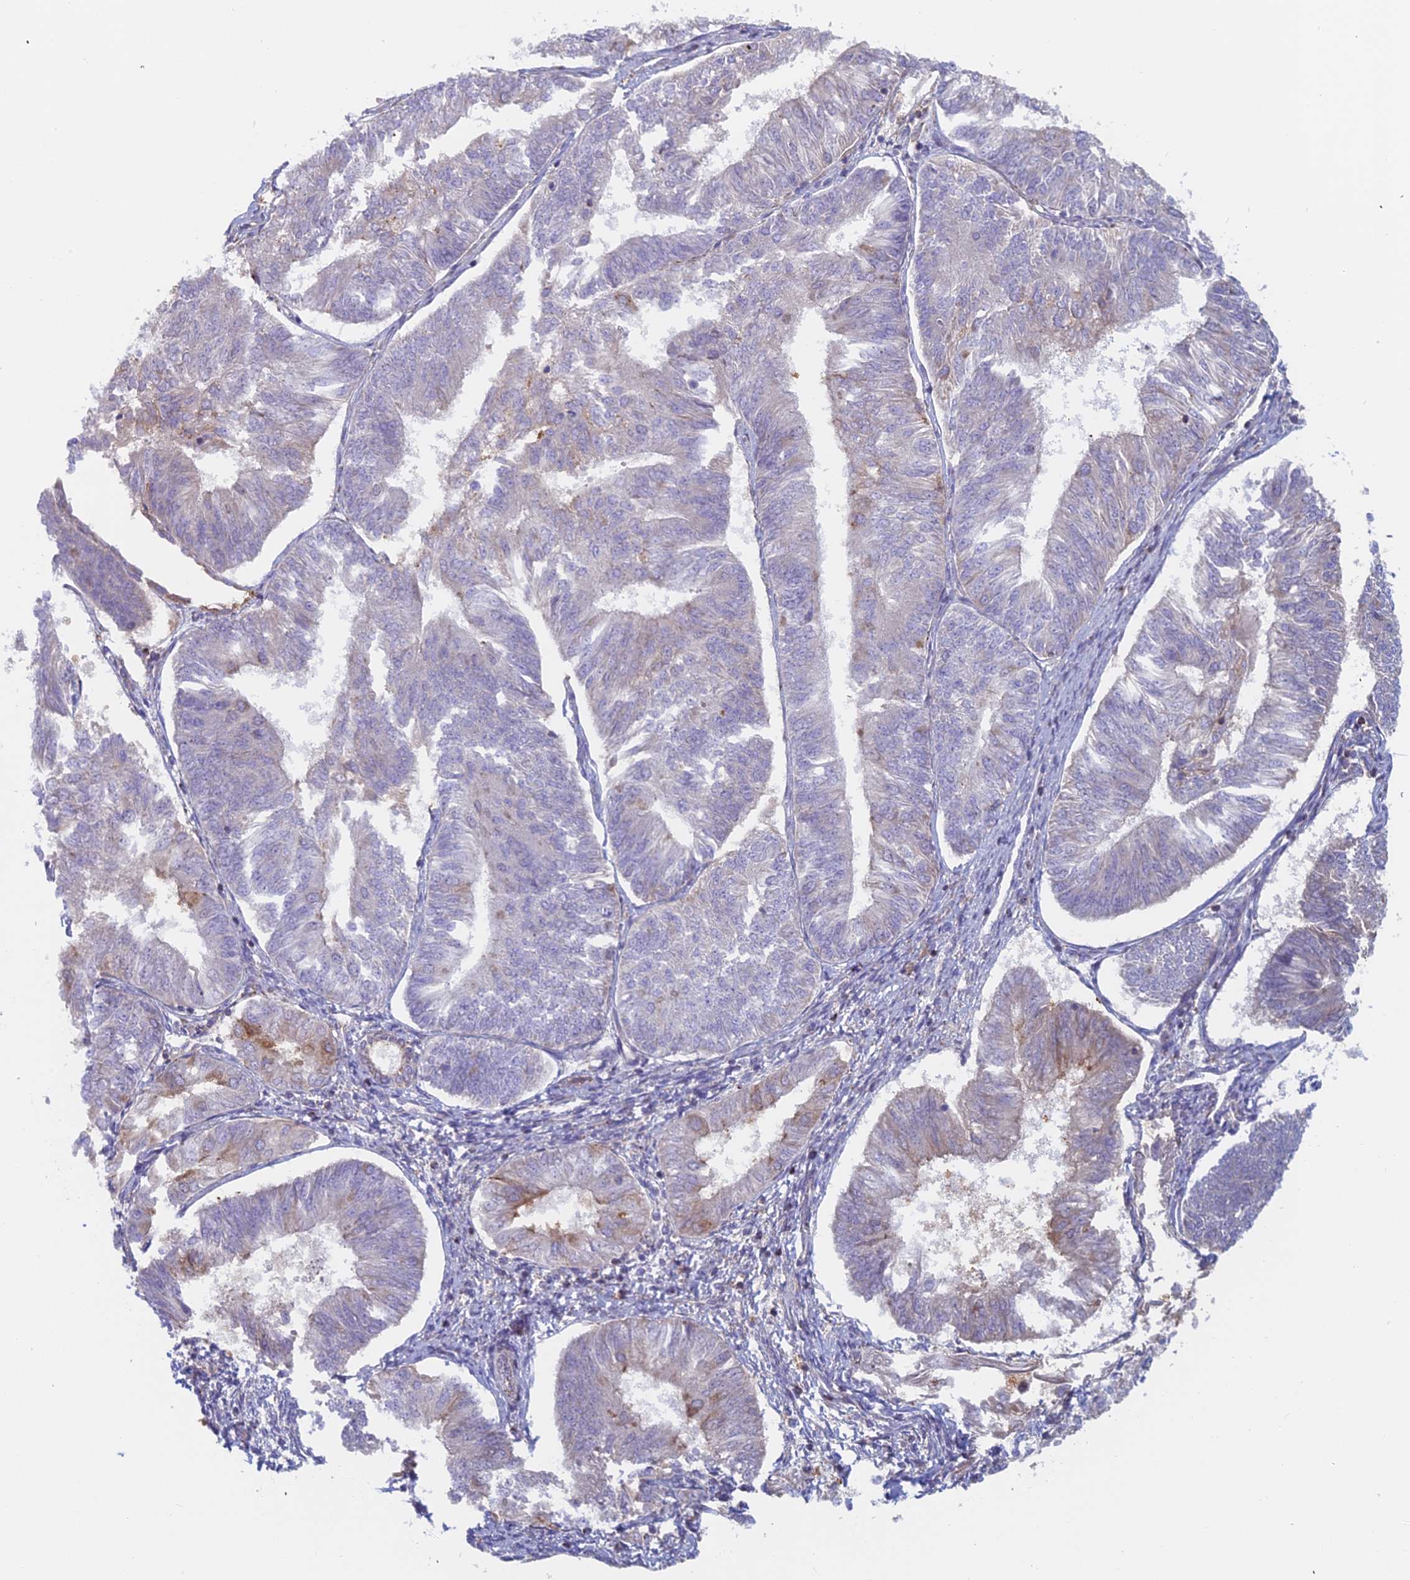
{"staining": {"intensity": "negative", "quantity": "none", "location": "none"}, "tissue": "endometrial cancer", "cell_type": "Tumor cells", "image_type": "cancer", "snomed": [{"axis": "morphology", "description": "Adenocarcinoma, NOS"}, {"axis": "topography", "description": "Endometrium"}], "caption": "This is an IHC micrograph of endometrial cancer. There is no expression in tumor cells.", "gene": "IFTAP", "patient": {"sex": "female", "age": 58}}